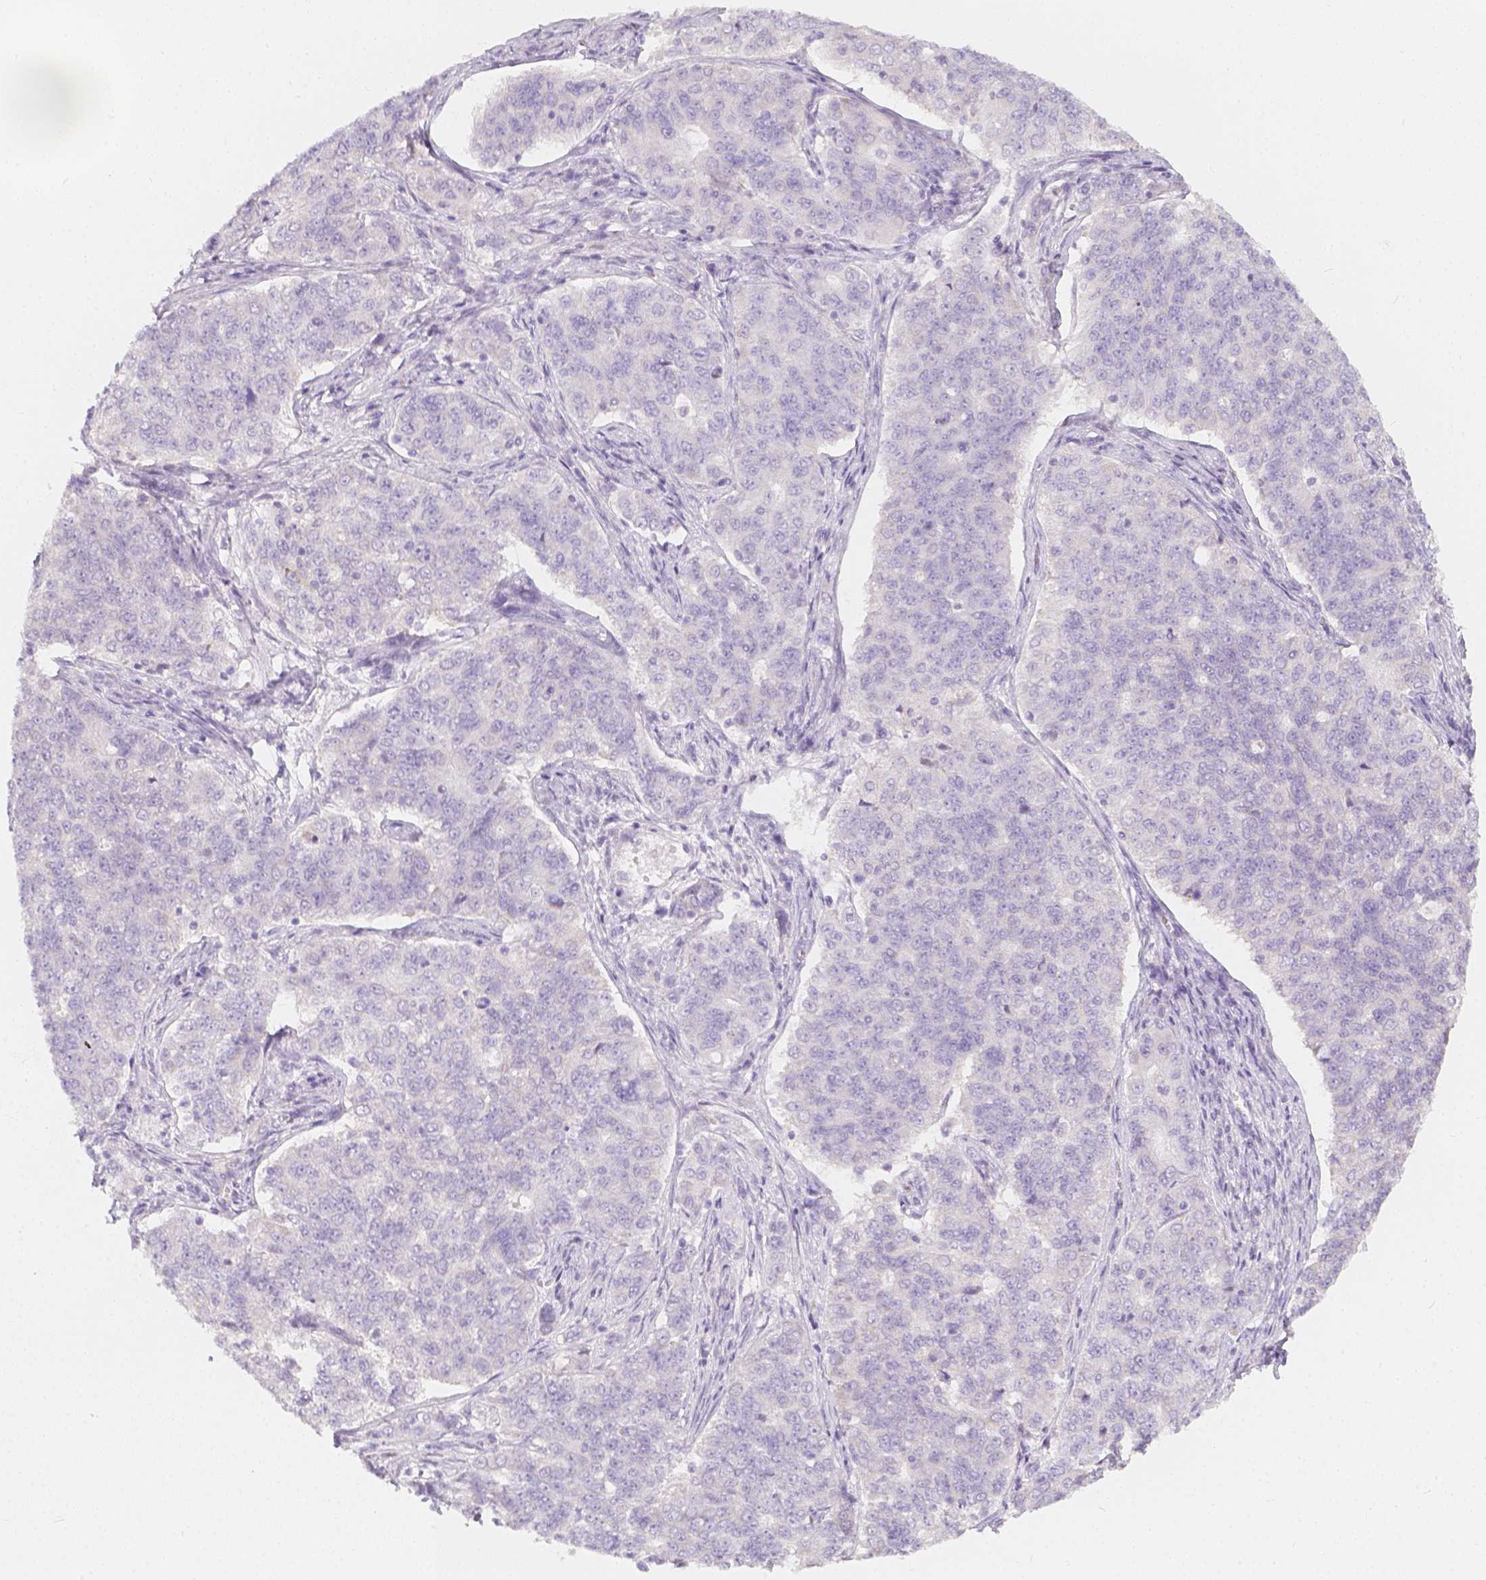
{"staining": {"intensity": "negative", "quantity": "none", "location": "none"}, "tissue": "endometrial cancer", "cell_type": "Tumor cells", "image_type": "cancer", "snomed": [{"axis": "morphology", "description": "Adenocarcinoma, NOS"}, {"axis": "topography", "description": "Endometrium"}], "caption": "Adenocarcinoma (endometrial) stained for a protein using immunohistochemistry (IHC) shows no positivity tumor cells.", "gene": "RBFOX1", "patient": {"sex": "female", "age": 43}}